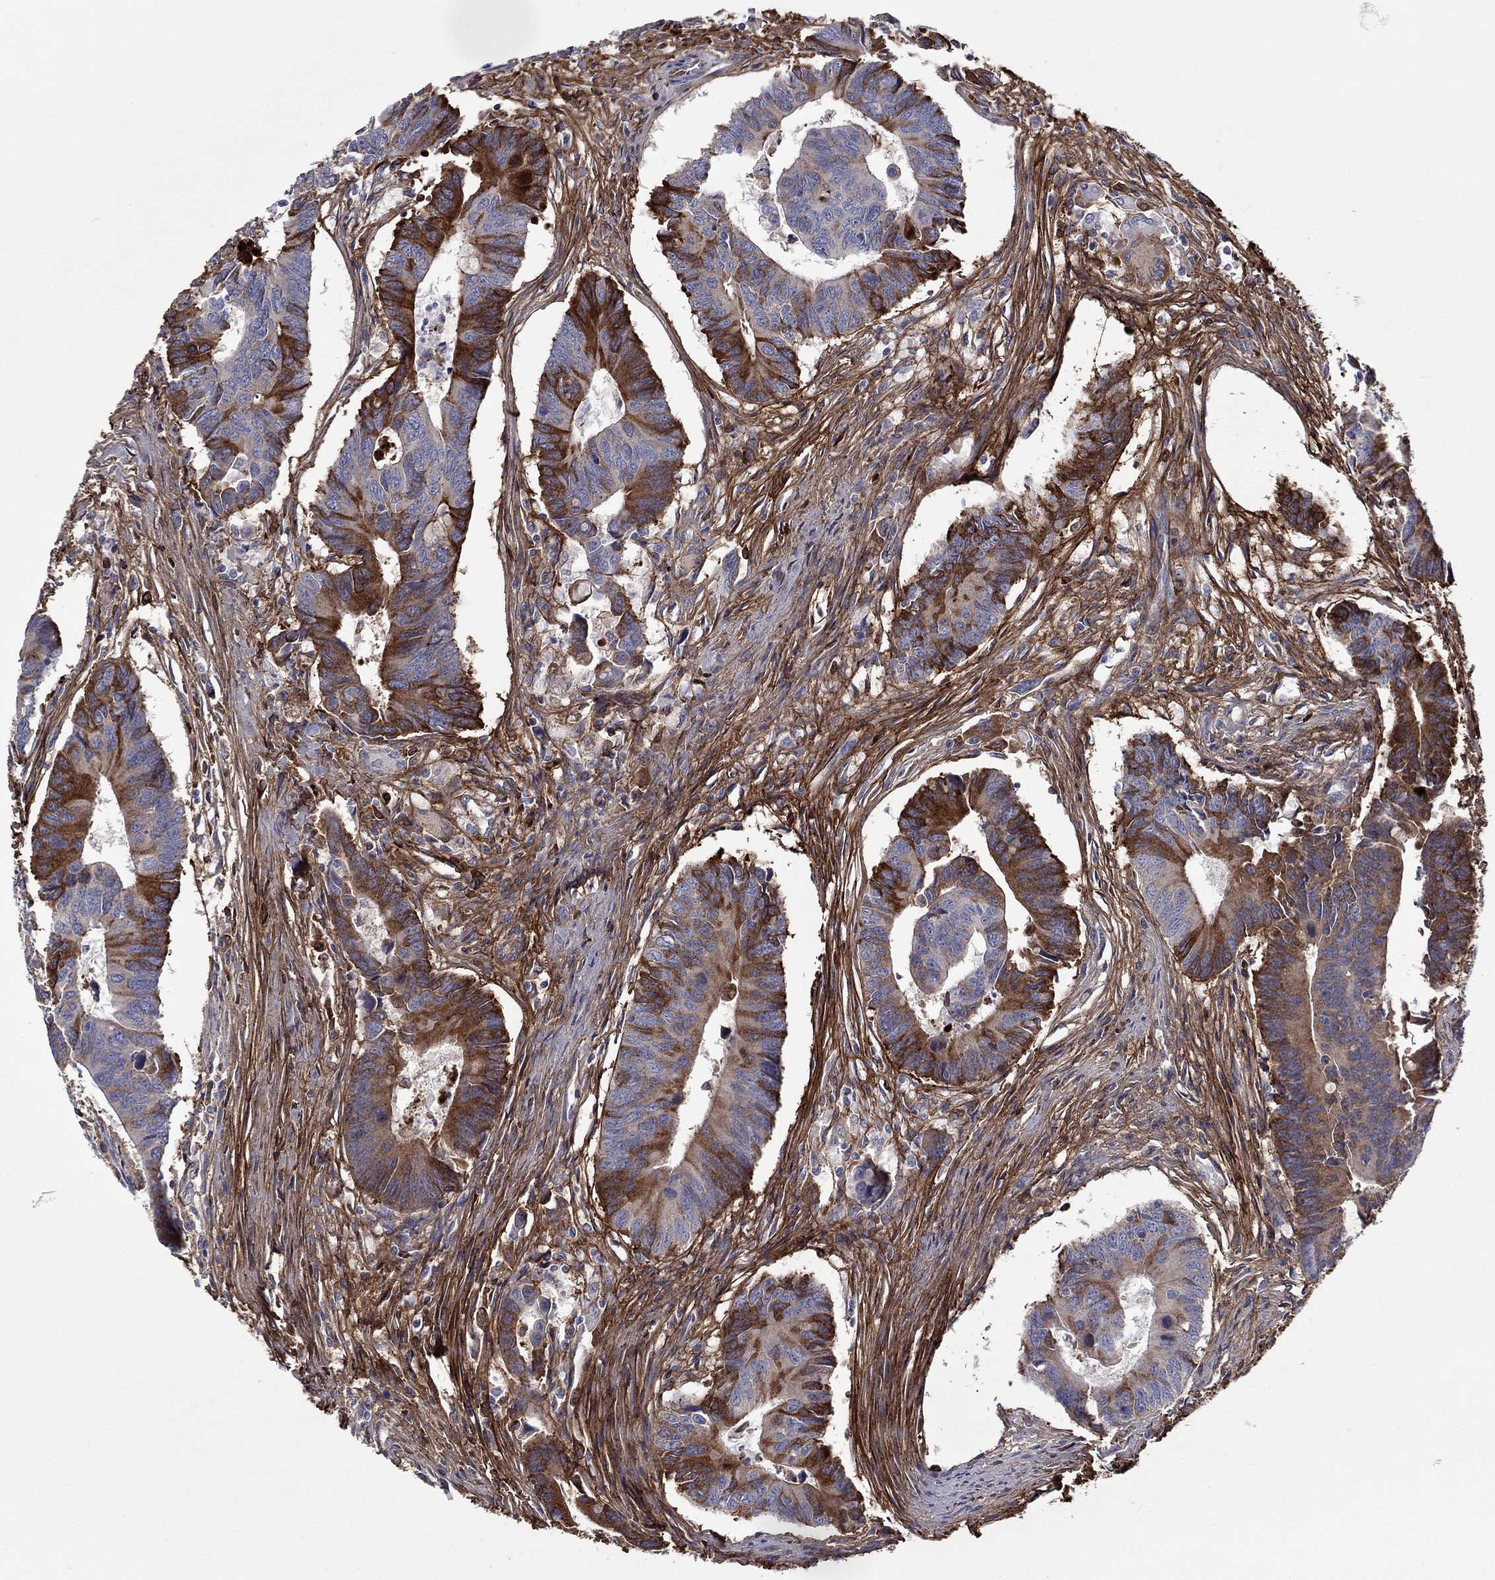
{"staining": {"intensity": "strong", "quantity": "25%-75%", "location": "cytoplasmic/membranous"}, "tissue": "colorectal cancer", "cell_type": "Tumor cells", "image_type": "cancer", "snomed": [{"axis": "morphology", "description": "Adenocarcinoma, NOS"}, {"axis": "topography", "description": "Rectum"}], "caption": "Immunohistochemical staining of colorectal adenocarcinoma shows high levels of strong cytoplasmic/membranous protein positivity in about 25%-75% of tumor cells.", "gene": "TGFBI", "patient": {"sex": "male", "age": 67}}